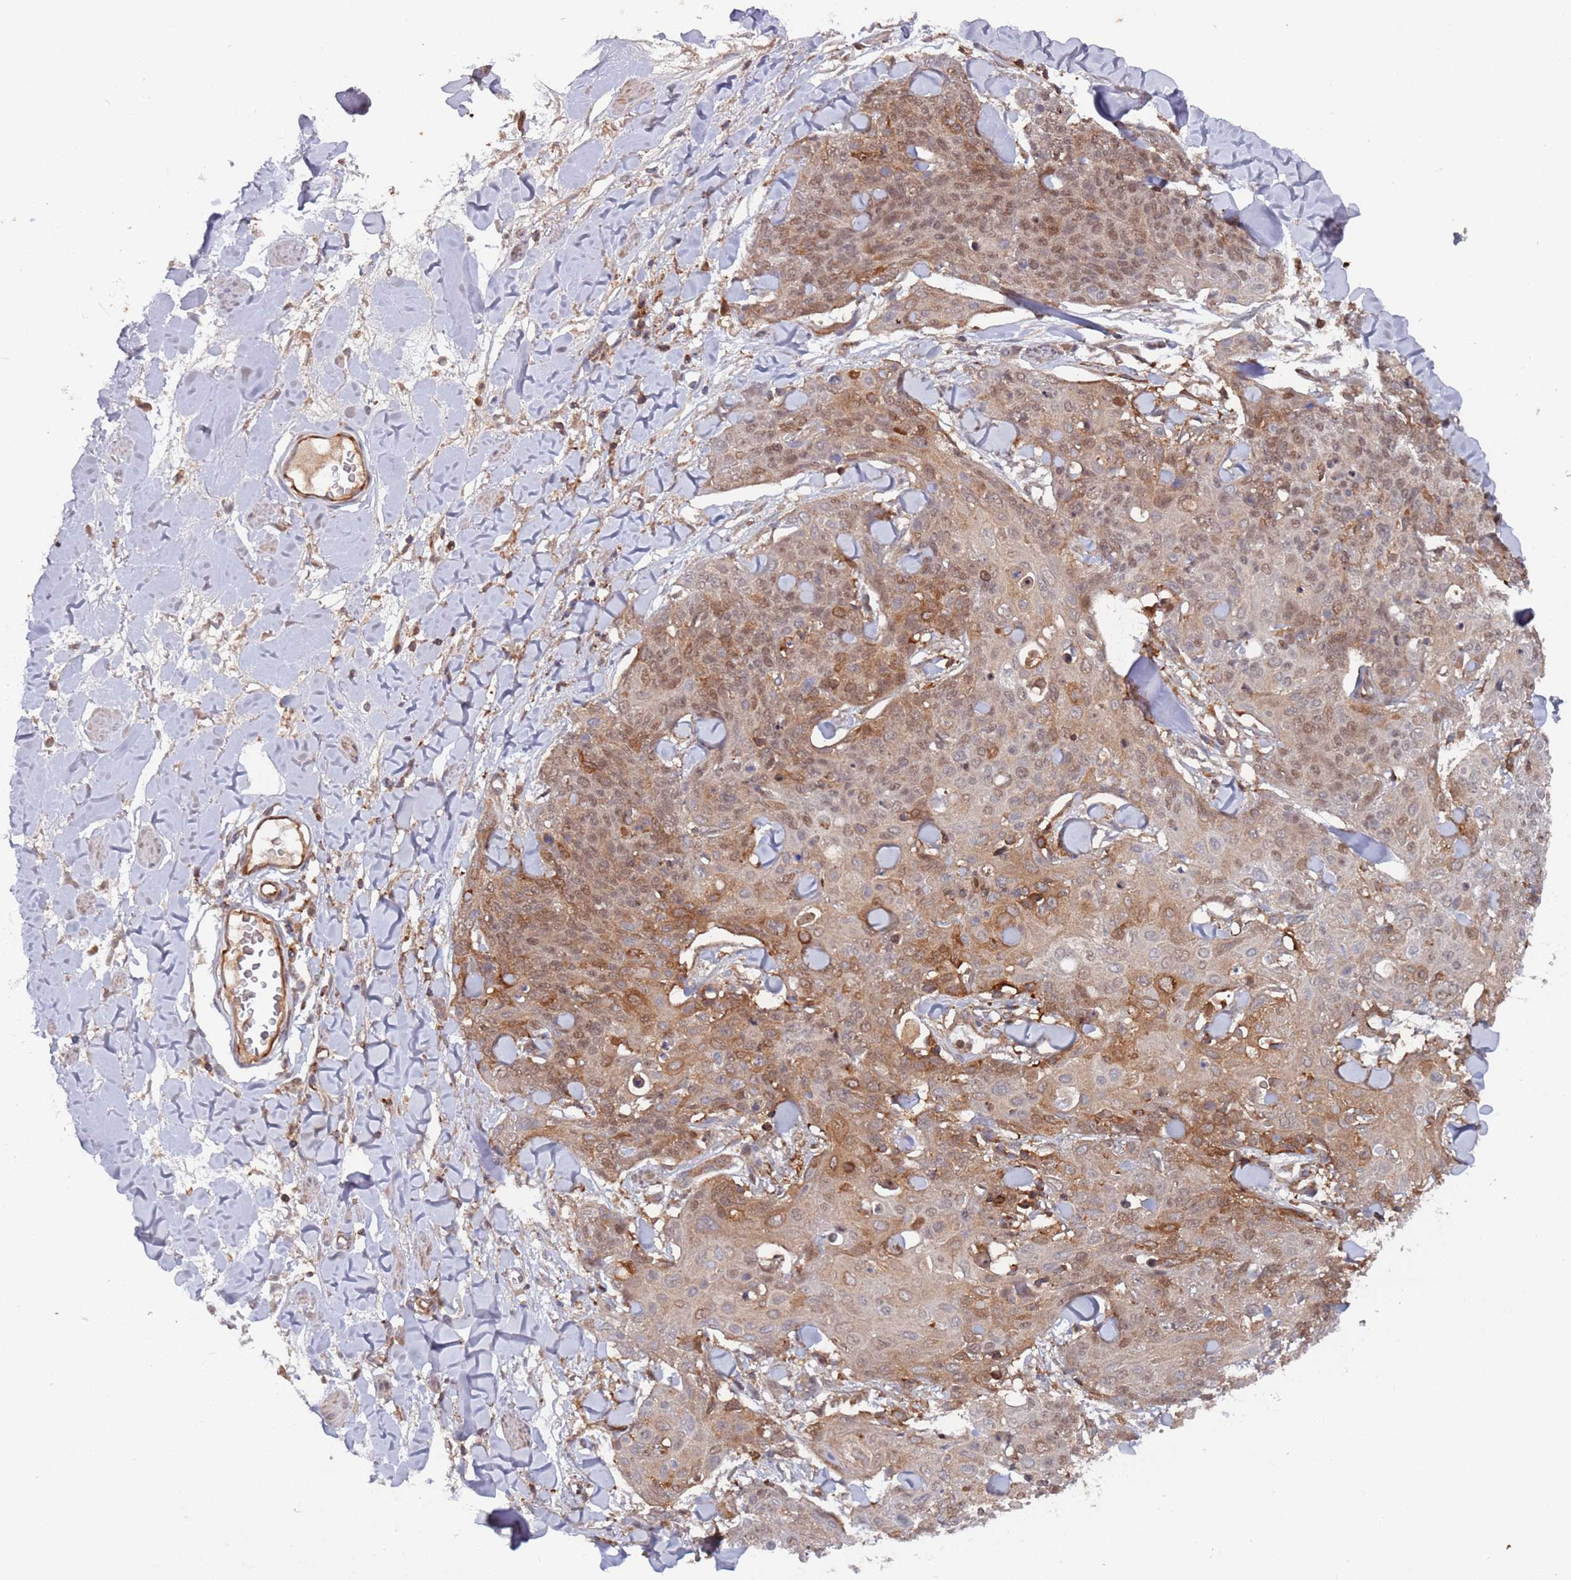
{"staining": {"intensity": "moderate", "quantity": "25%-75%", "location": "cytoplasmic/membranous,nuclear"}, "tissue": "skin cancer", "cell_type": "Tumor cells", "image_type": "cancer", "snomed": [{"axis": "morphology", "description": "Squamous cell carcinoma, NOS"}, {"axis": "topography", "description": "Skin"}, {"axis": "topography", "description": "Vulva"}], "caption": "An immunohistochemistry image of neoplastic tissue is shown. Protein staining in brown shows moderate cytoplasmic/membranous and nuclear positivity in skin squamous cell carcinoma within tumor cells.", "gene": "DDX60", "patient": {"sex": "female", "age": 85}}